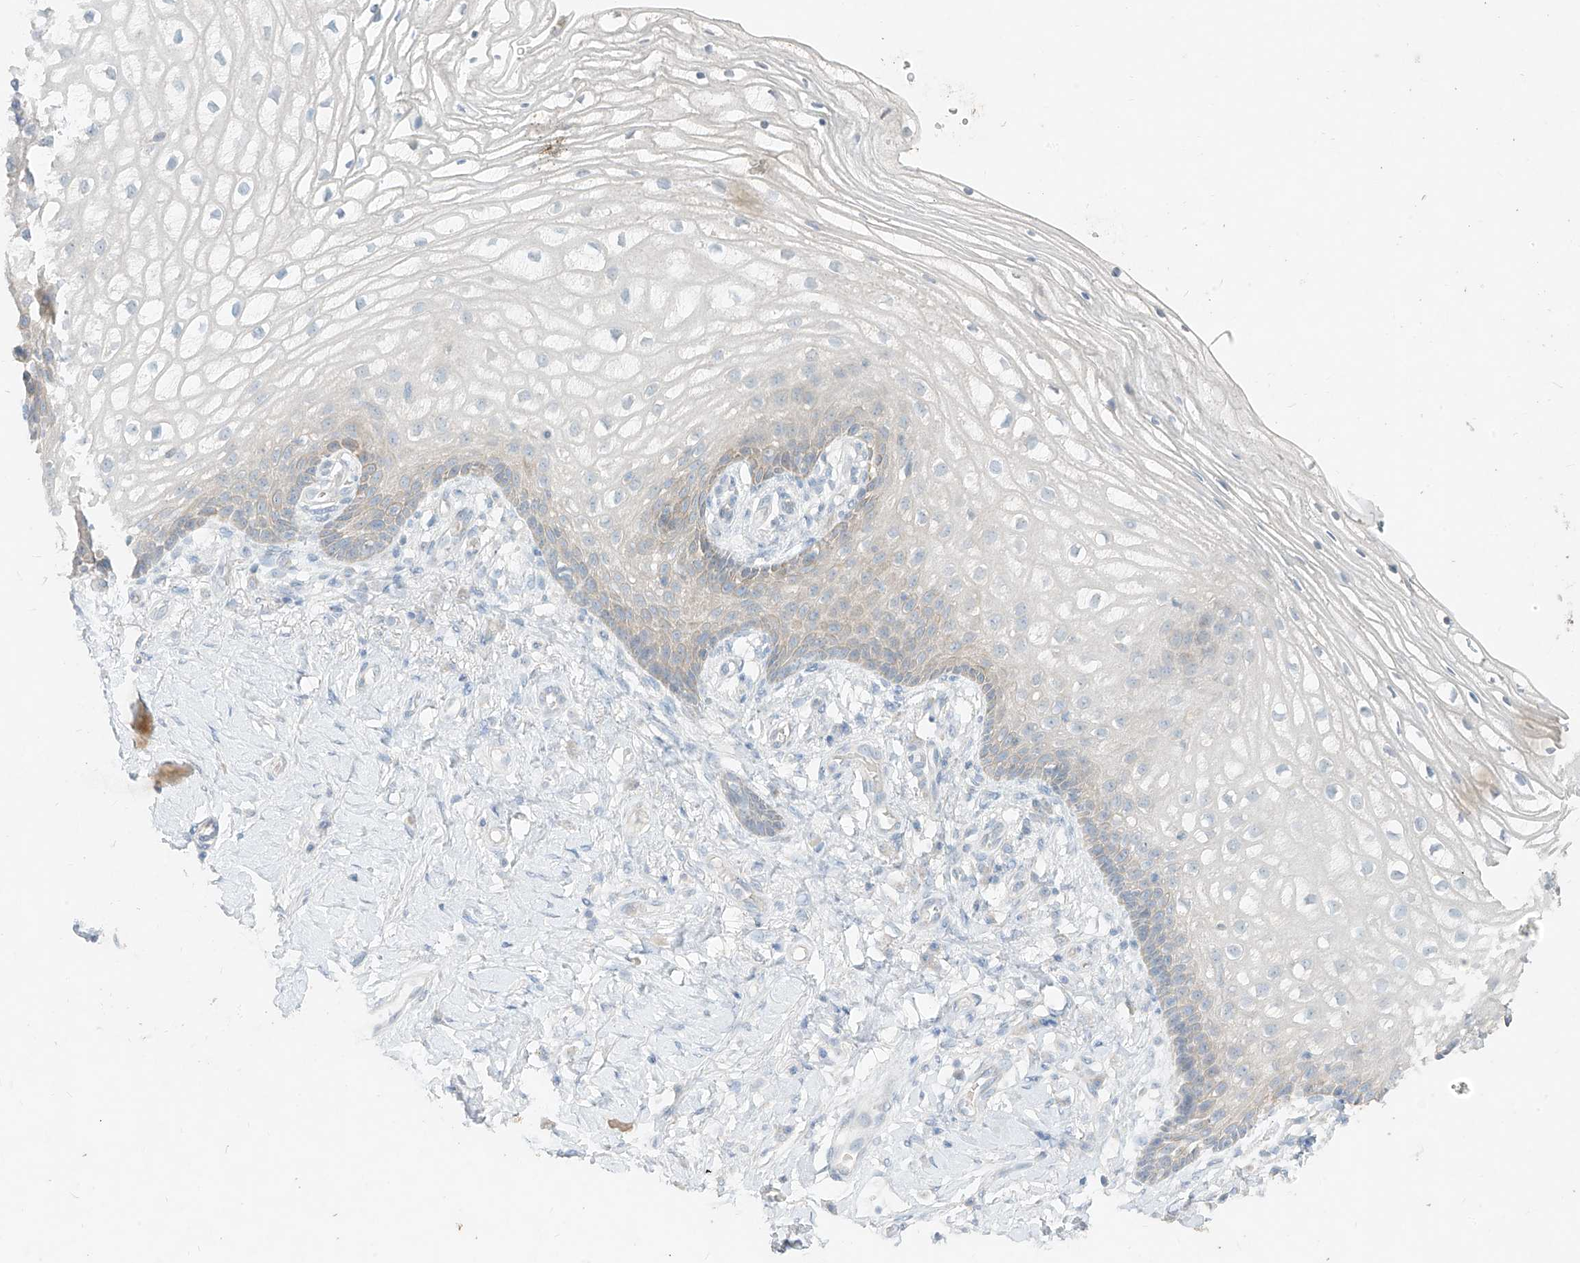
{"staining": {"intensity": "negative", "quantity": "none", "location": "none"}, "tissue": "vagina", "cell_type": "Squamous epithelial cells", "image_type": "normal", "snomed": [{"axis": "morphology", "description": "Normal tissue, NOS"}, {"axis": "topography", "description": "Vagina"}], "caption": "Immunohistochemistry (IHC) of benign human vagina shows no positivity in squamous epithelial cells.", "gene": "ZZEF1", "patient": {"sex": "female", "age": 60}}